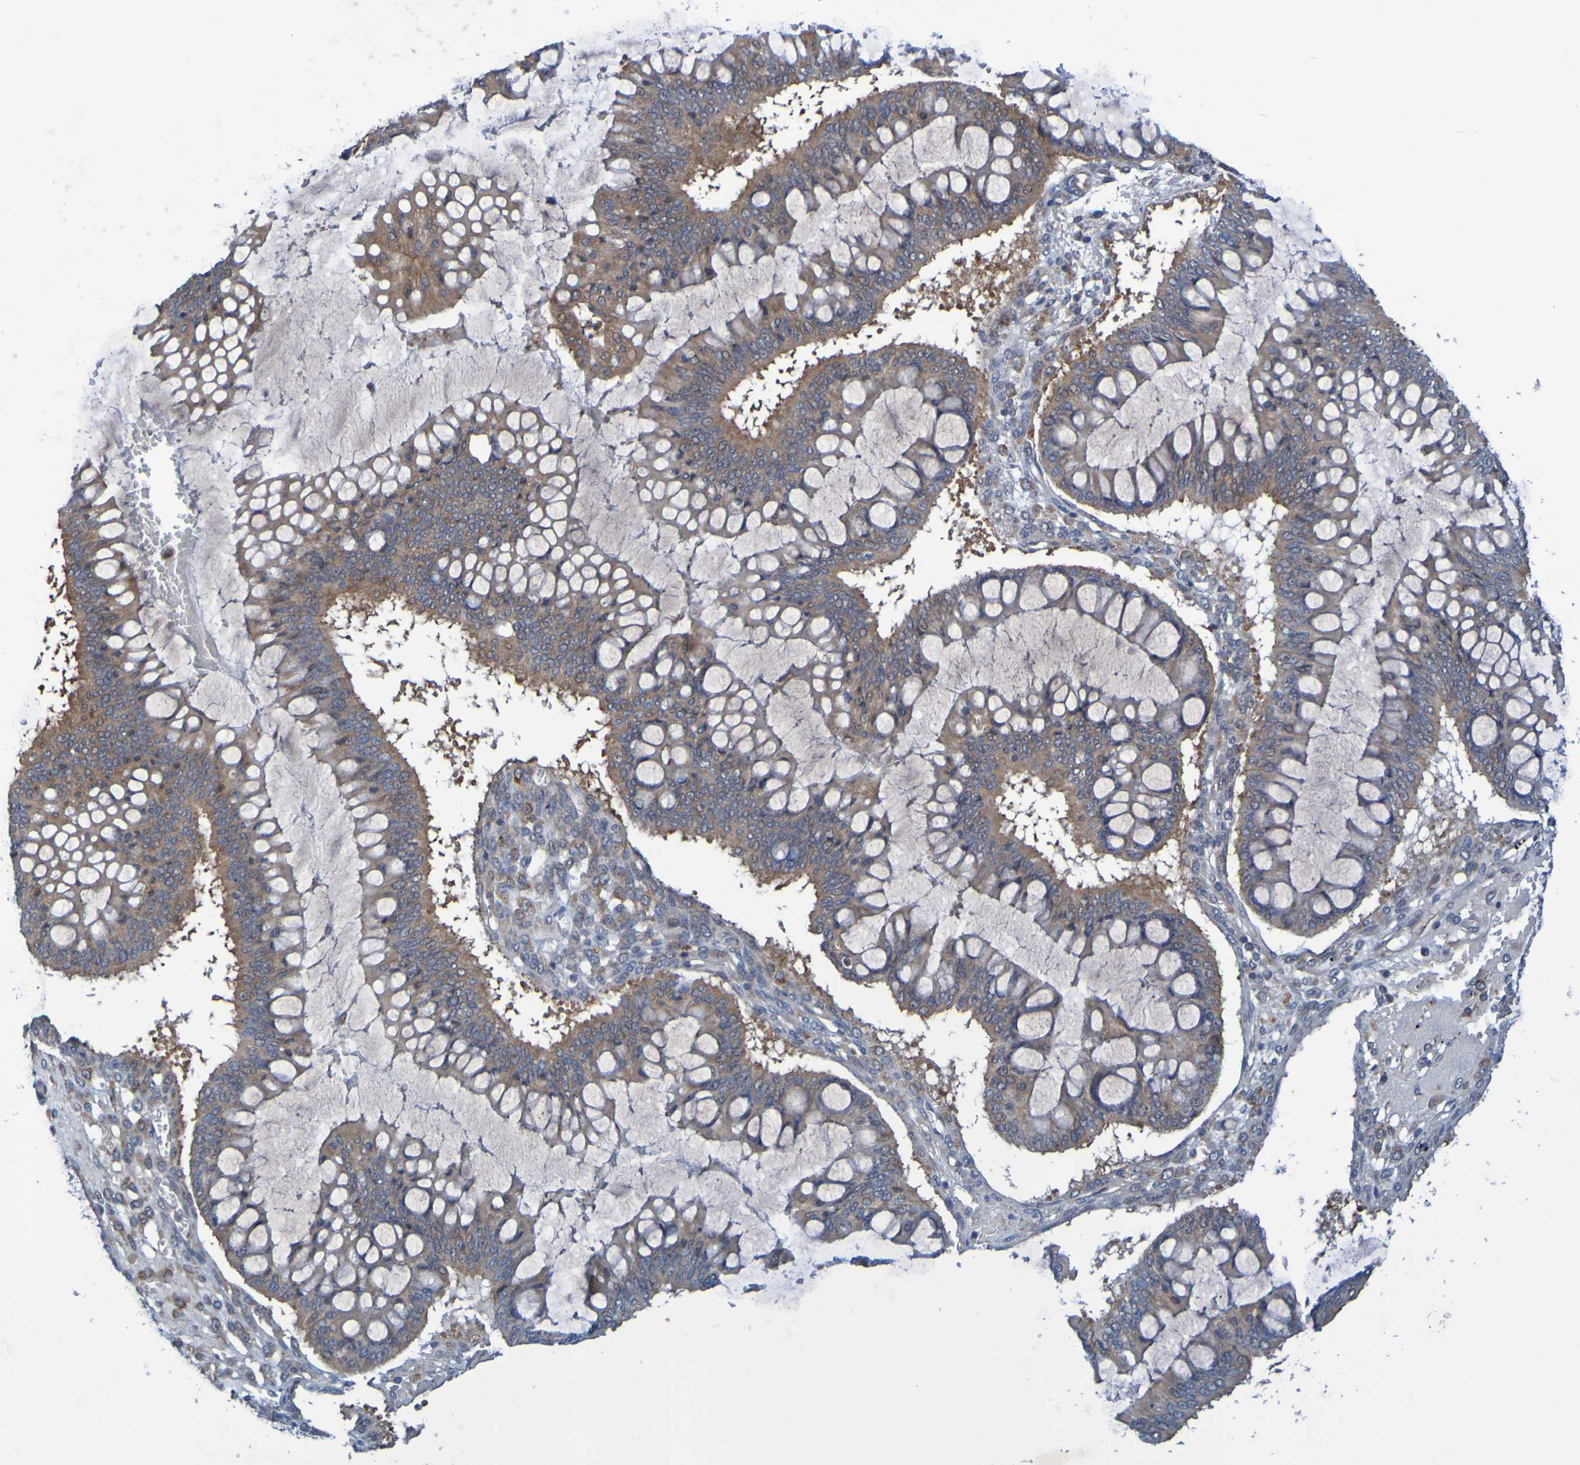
{"staining": {"intensity": "moderate", "quantity": ">75%", "location": "cytoplasmic/membranous"}, "tissue": "ovarian cancer", "cell_type": "Tumor cells", "image_type": "cancer", "snomed": [{"axis": "morphology", "description": "Cystadenocarcinoma, mucinous, NOS"}, {"axis": "topography", "description": "Ovary"}], "caption": "This is an image of immunohistochemistry (IHC) staining of mucinous cystadenocarcinoma (ovarian), which shows moderate positivity in the cytoplasmic/membranous of tumor cells.", "gene": "SDK1", "patient": {"sex": "female", "age": 73}}